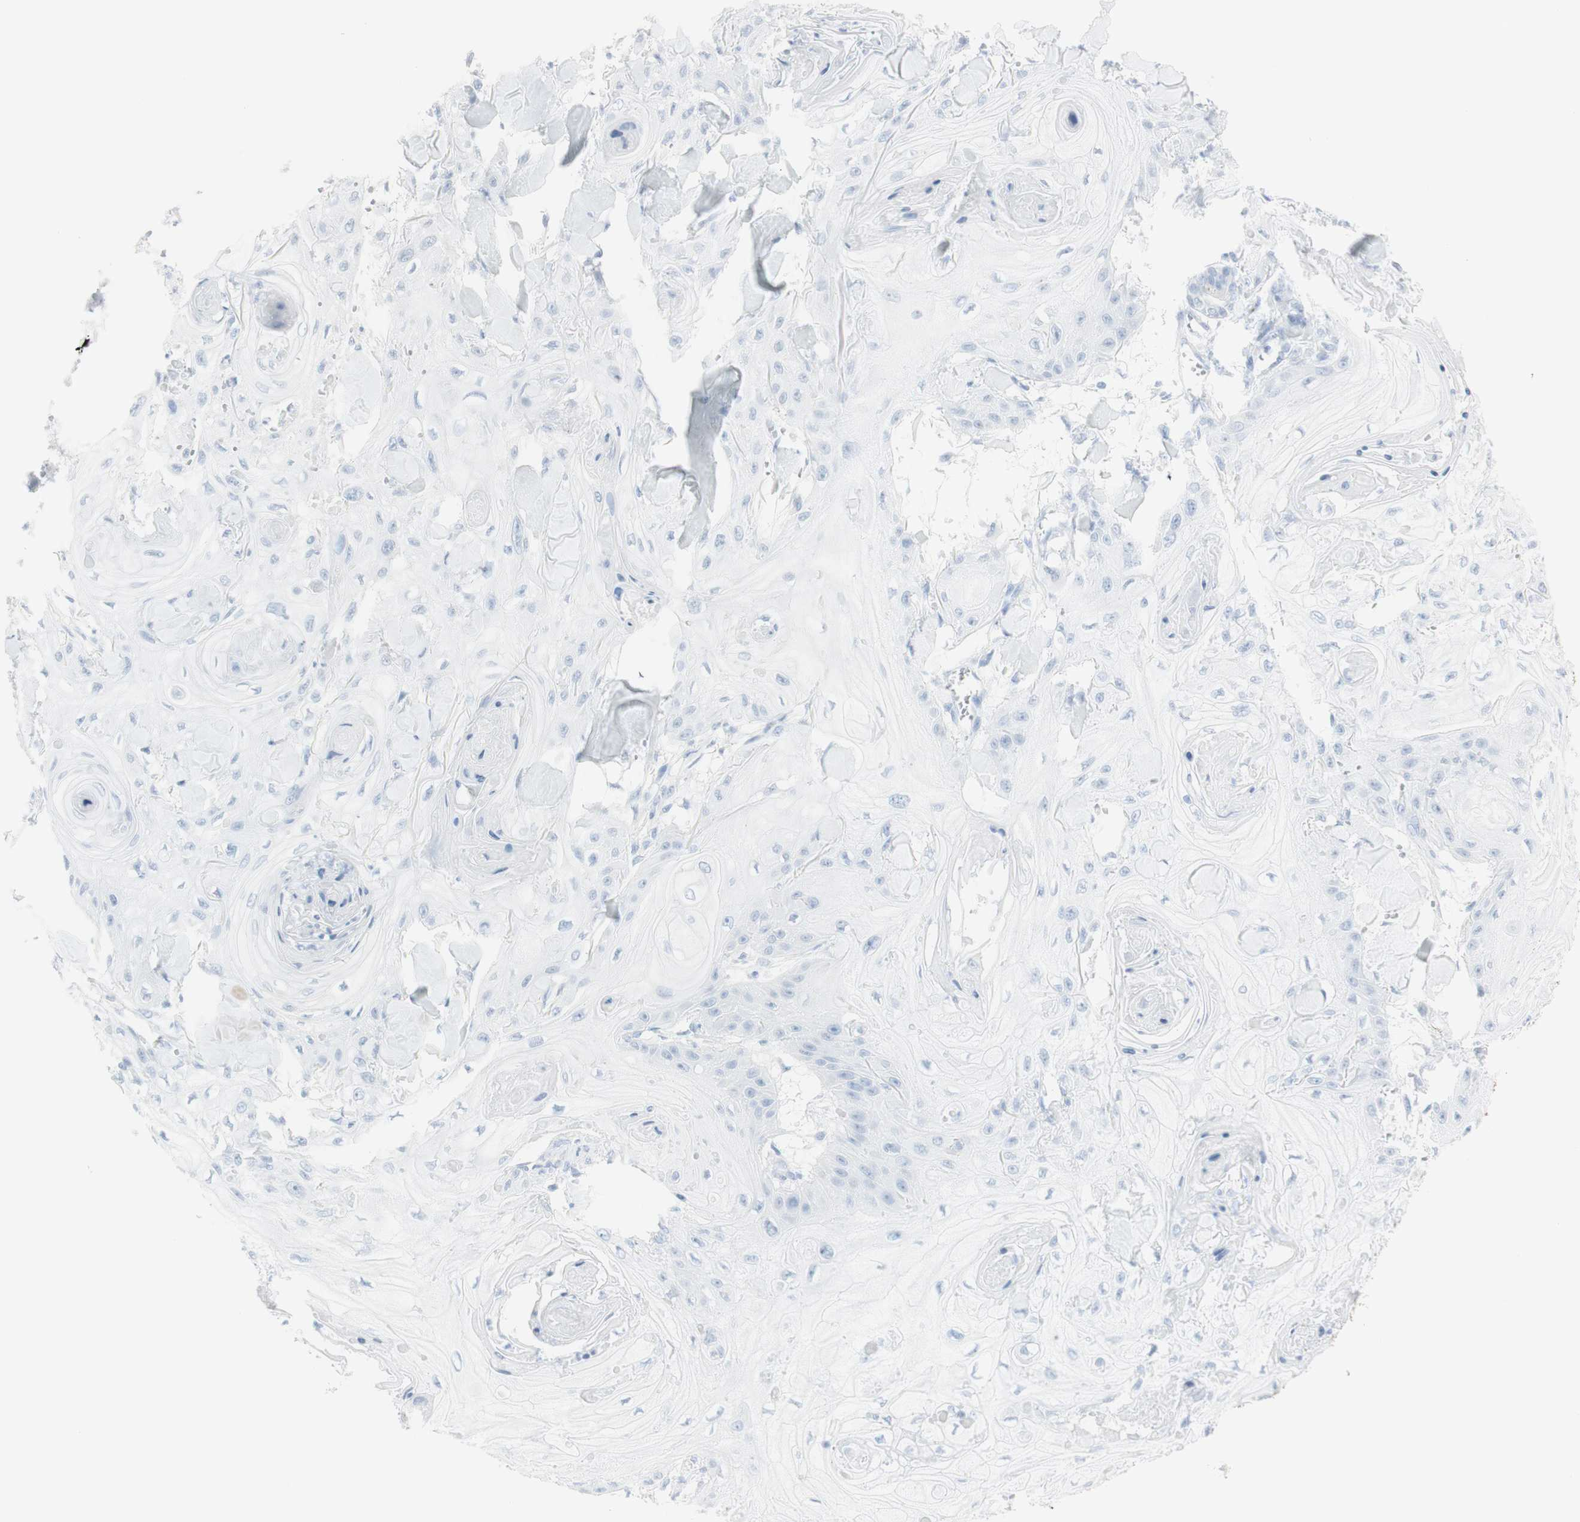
{"staining": {"intensity": "negative", "quantity": "none", "location": "none"}, "tissue": "skin cancer", "cell_type": "Tumor cells", "image_type": "cancer", "snomed": [{"axis": "morphology", "description": "Squamous cell carcinoma, NOS"}, {"axis": "topography", "description": "Skin"}], "caption": "An immunohistochemistry histopathology image of skin squamous cell carcinoma is shown. There is no staining in tumor cells of skin squamous cell carcinoma. Brightfield microscopy of immunohistochemistry stained with DAB (3,3'-diaminobenzidine) (brown) and hematoxylin (blue), captured at high magnification.", "gene": "NAPSA", "patient": {"sex": "male", "age": 74}}